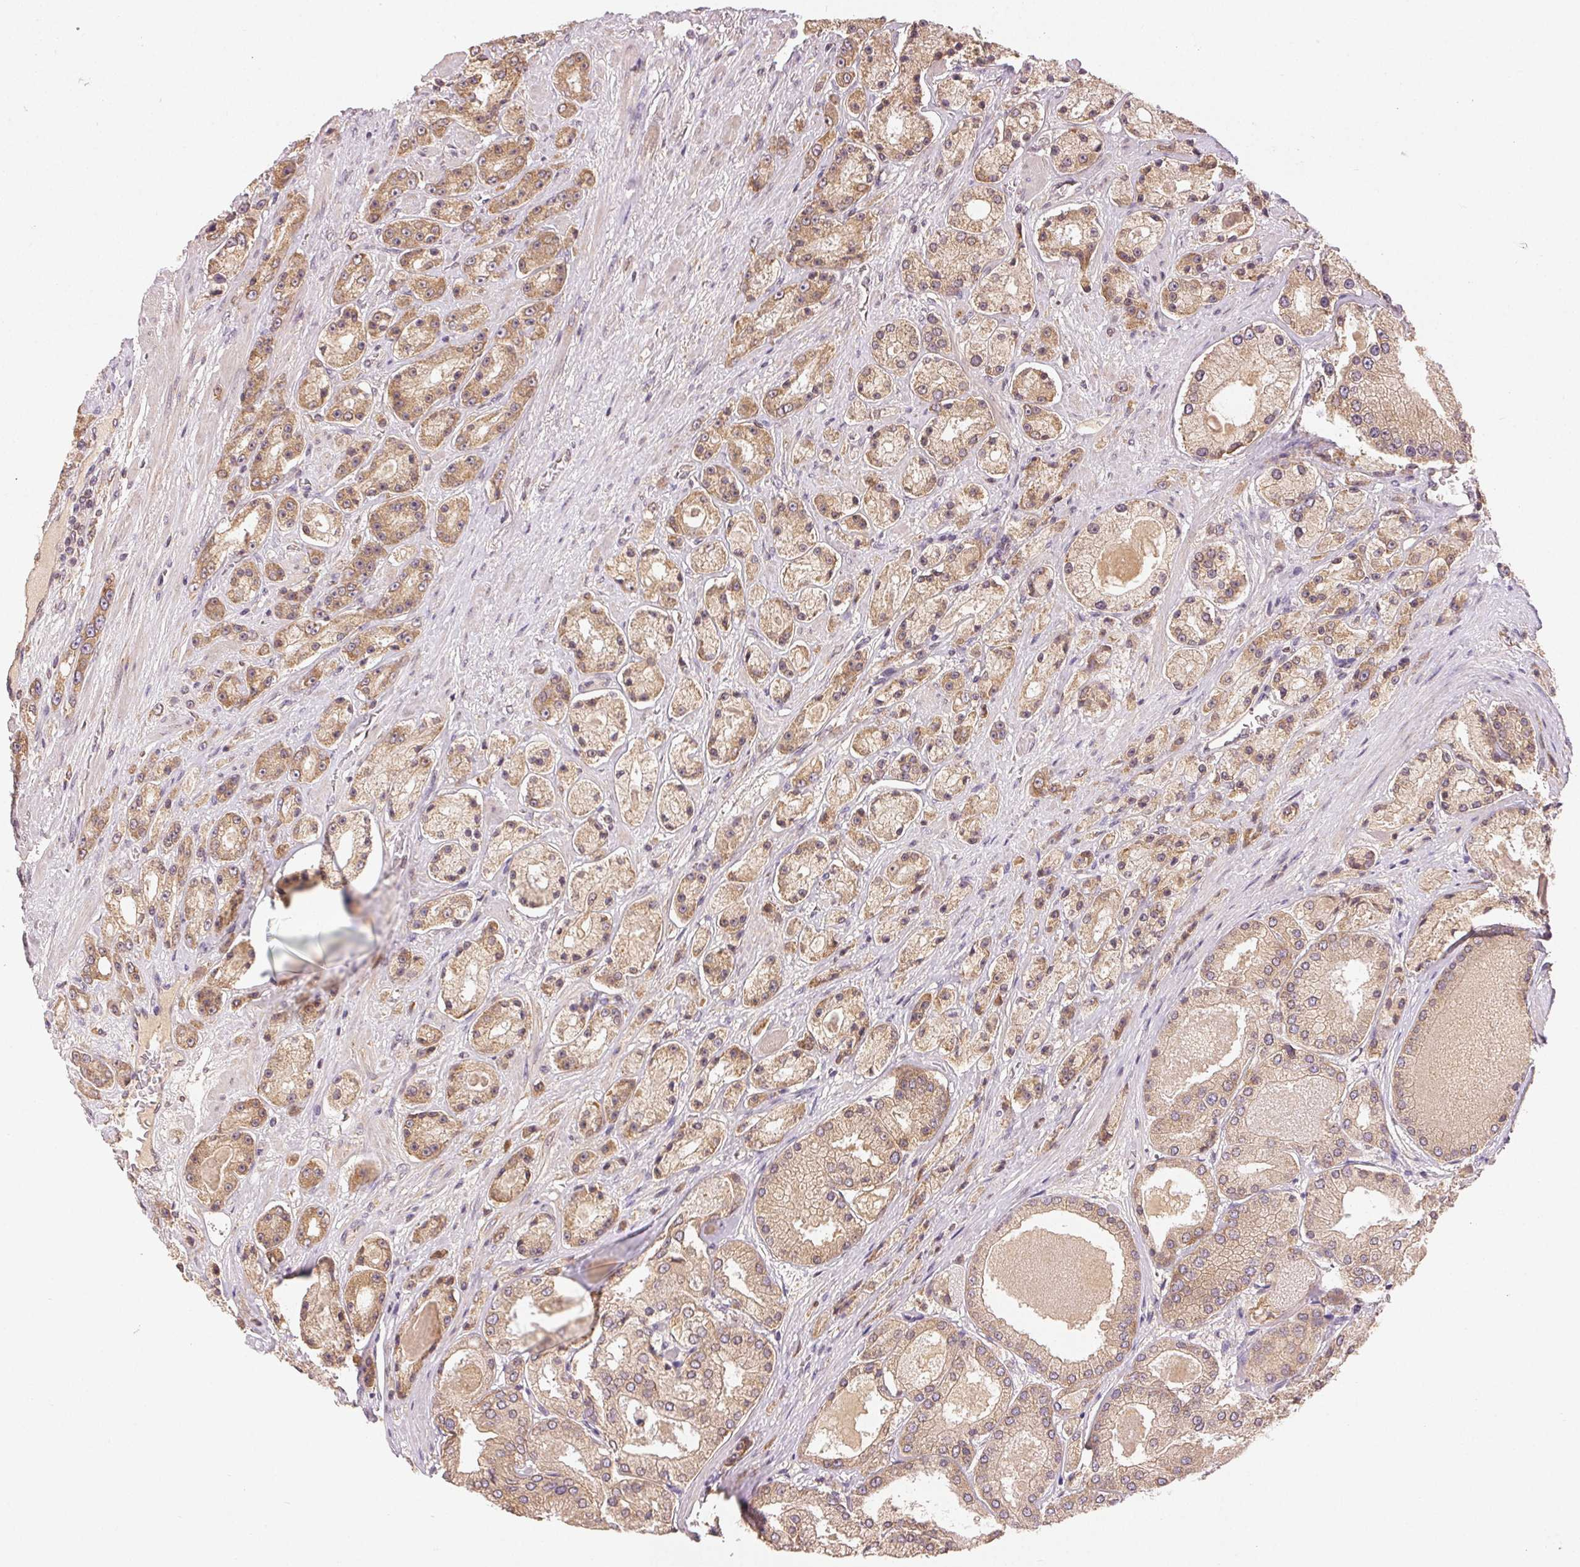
{"staining": {"intensity": "weak", "quantity": ">75%", "location": "cytoplasmic/membranous"}, "tissue": "prostate cancer", "cell_type": "Tumor cells", "image_type": "cancer", "snomed": [{"axis": "morphology", "description": "Adenocarcinoma, High grade"}, {"axis": "topography", "description": "Prostate"}], "caption": "Prostate cancer was stained to show a protein in brown. There is low levels of weak cytoplasmic/membranous expression in approximately >75% of tumor cells.", "gene": "SEZ6L2", "patient": {"sex": "male", "age": 67}}